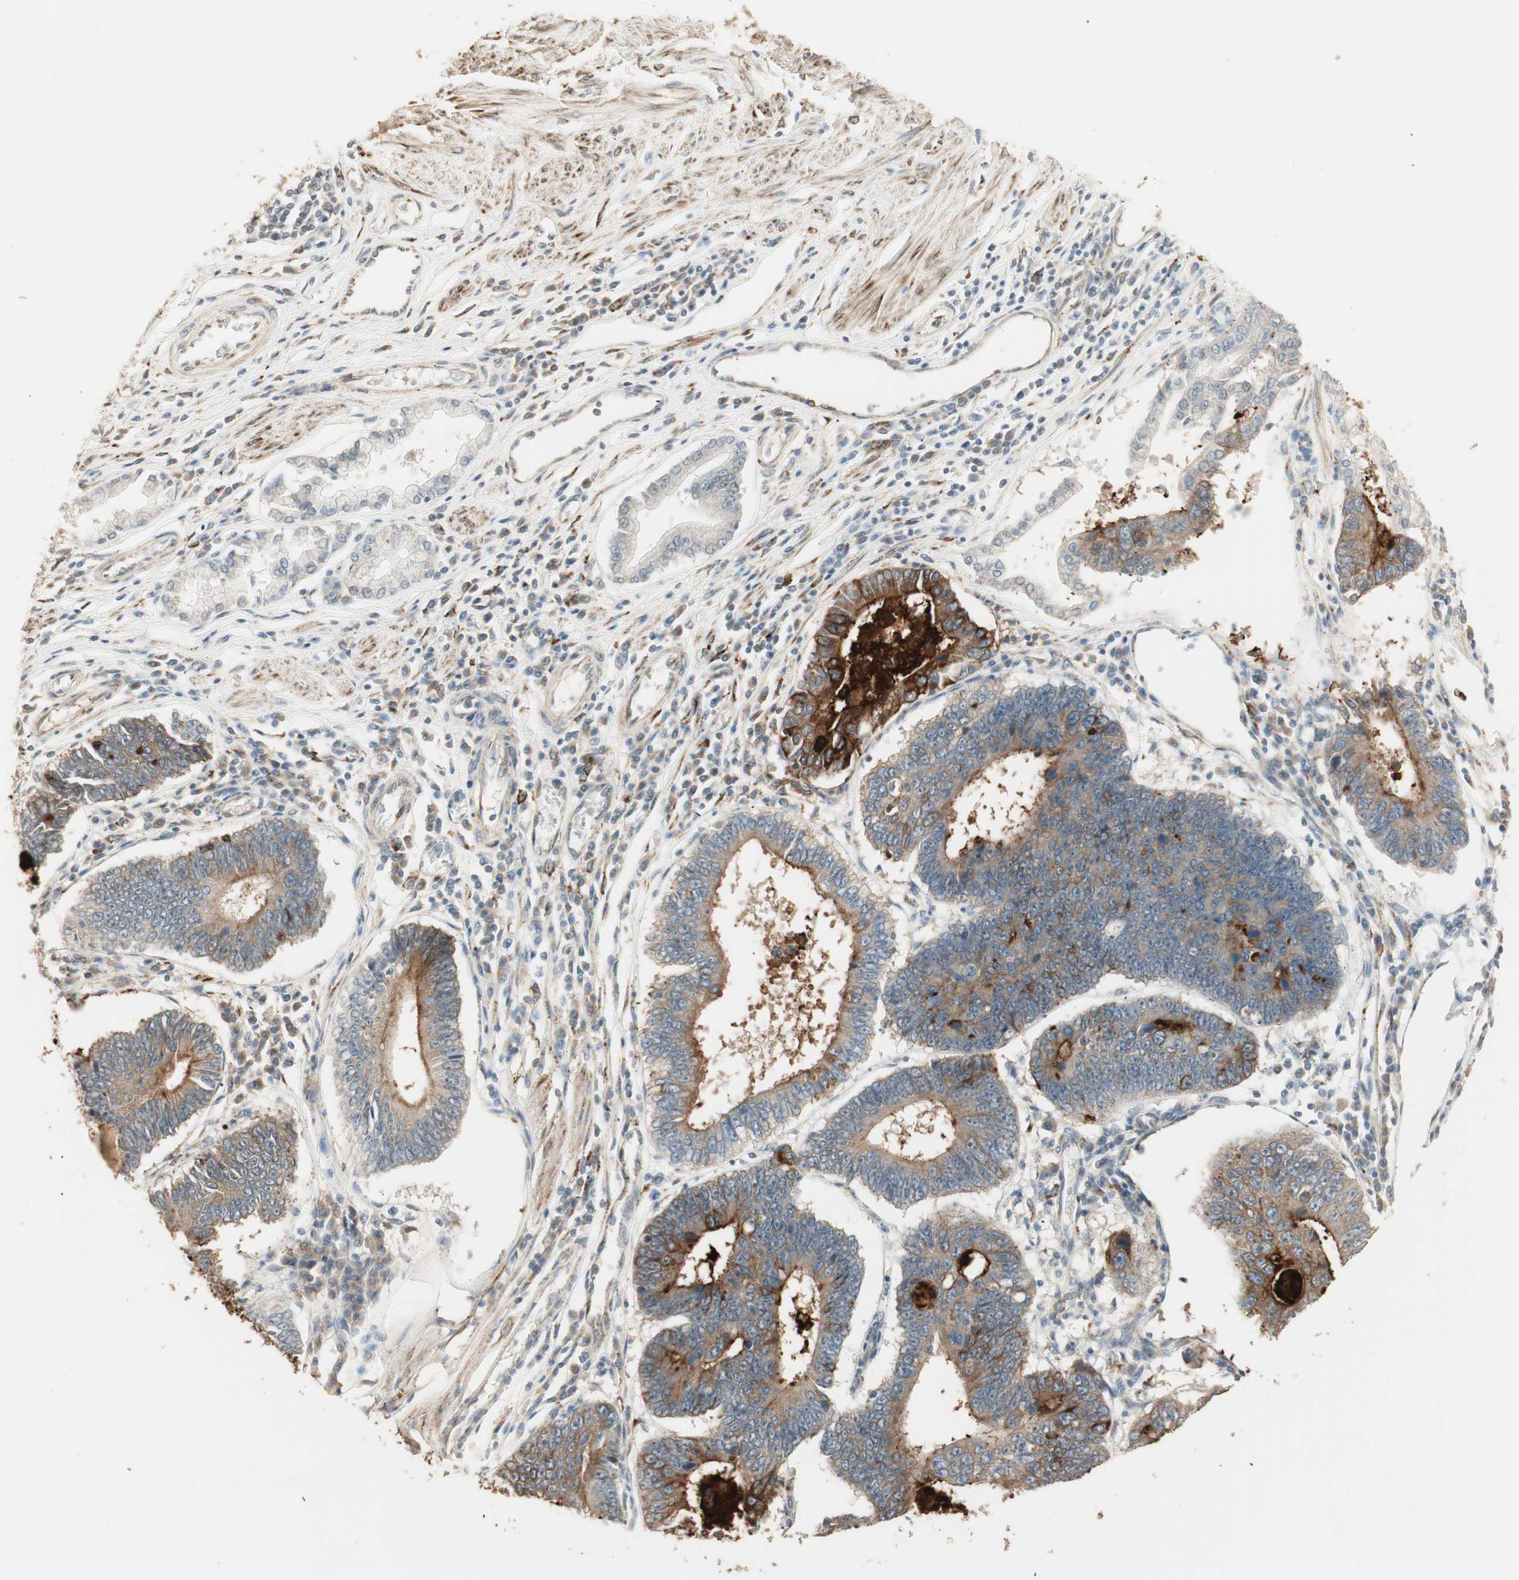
{"staining": {"intensity": "strong", "quantity": ">75%", "location": "cytoplasmic/membranous"}, "tissue": "stomach cancer", "cell_type": "Tumor cells", "image_type": "cancer", "snomed": [{"axis": "morphology", "description": "Adenocarcinoma, NOS"}, {"axis": "topography", "description": "Stomach"}], "caption": "DAB immunohistochemical staining of stomach cancer (adenocarcinoma) exhibits strong cytoplasmic/membranous protein positivity in about >75% of tumor cells. Using DAB (brown) and hematoxylin (blue) stains, captured at high magnification using brightfield microscopy.", "gene": "TASOR", "patient": {"sex": "male", "age": 59}}